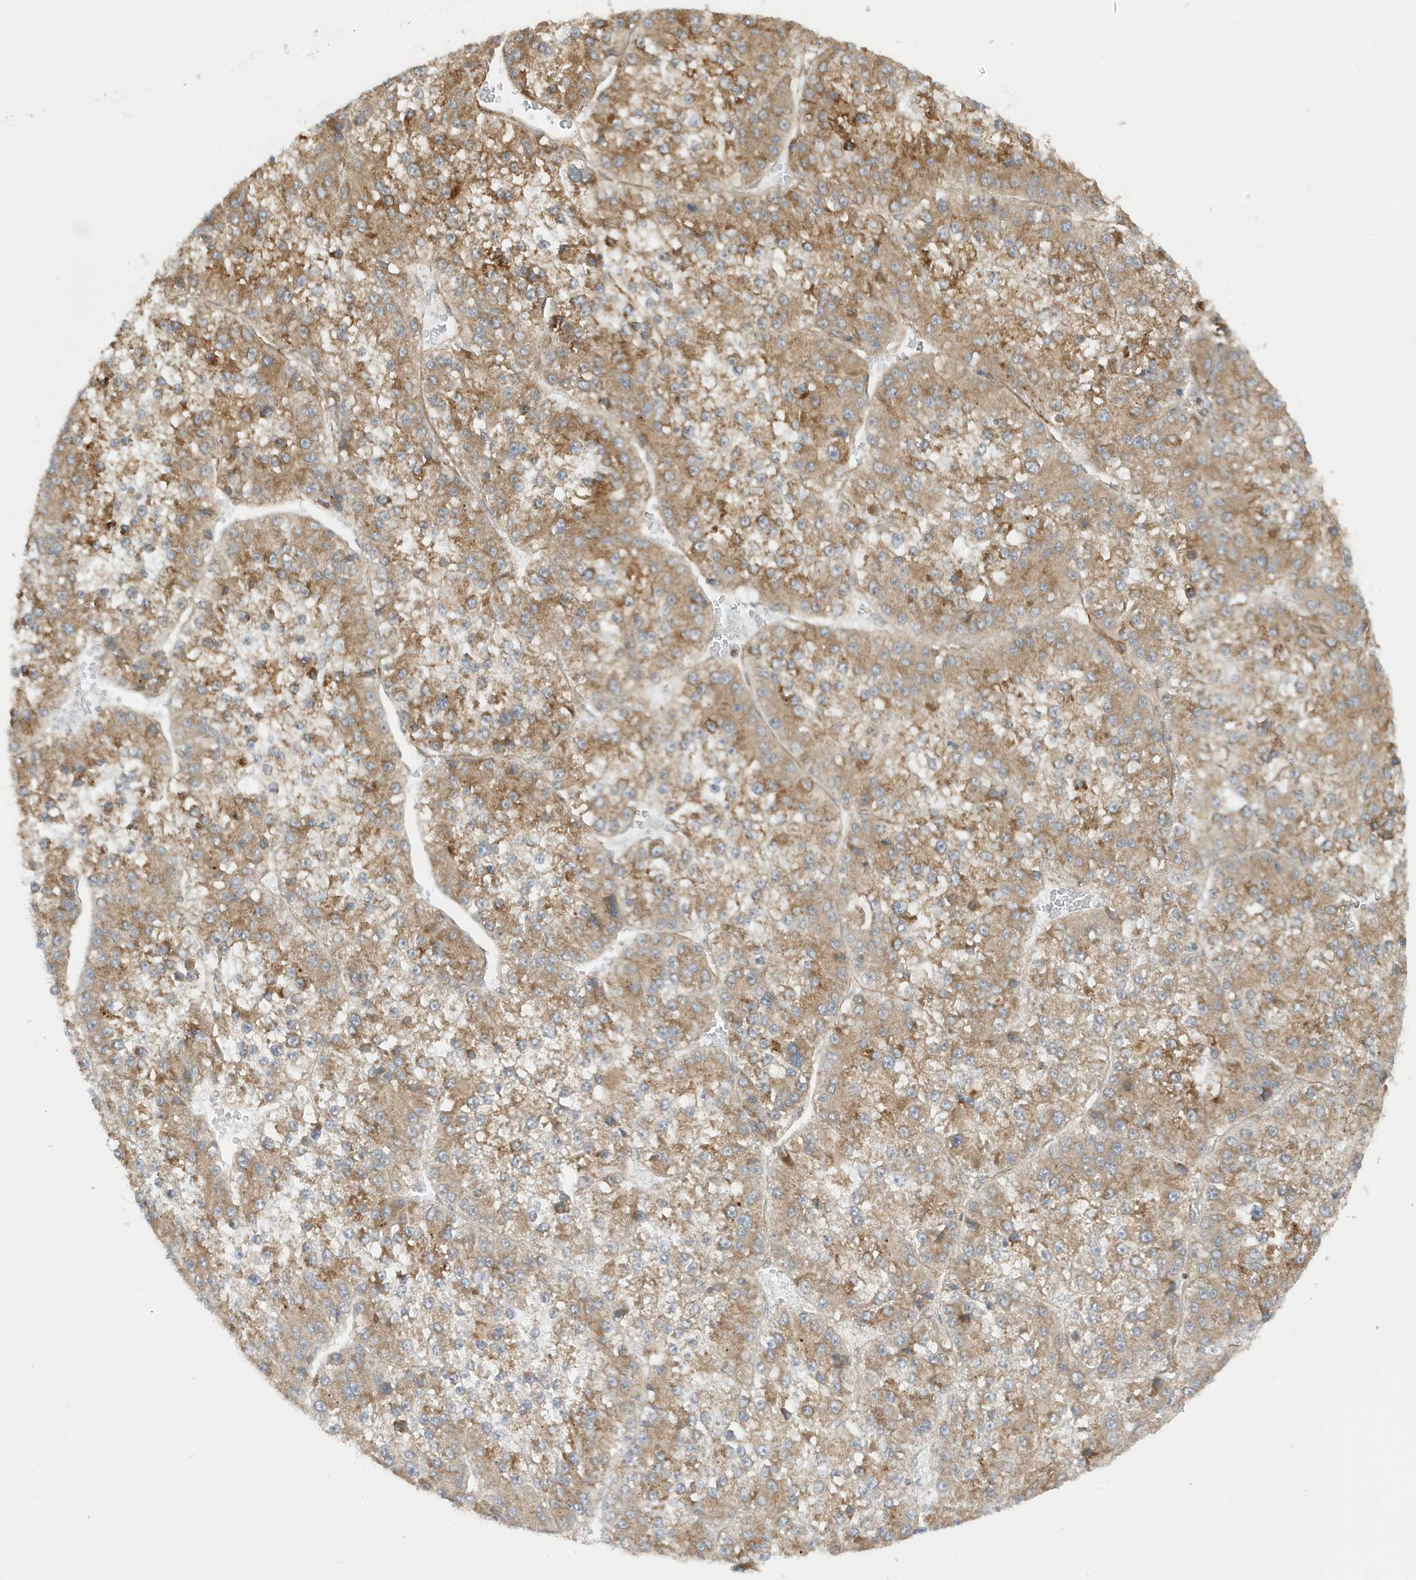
{"staining": {"intensity": "moderate", "quantity": ">75%", "location": "cytoplasmic/membranous"}, "tissue": "liver cancer", "cell_type": "Tumor cells", "image_type": "cancer", "snomed": [{"axis": "morphology", "description": "Carcinoma, Hepatocellular, NOS"}, {"axis": "topography", "description": "Liver"}], "caption": "Human liver cancer stained with a protein marker exhibits moderate staining in tumor cells.", "gene": "CDC42EP3", "patient": {"sex": "female", "age": 73}}